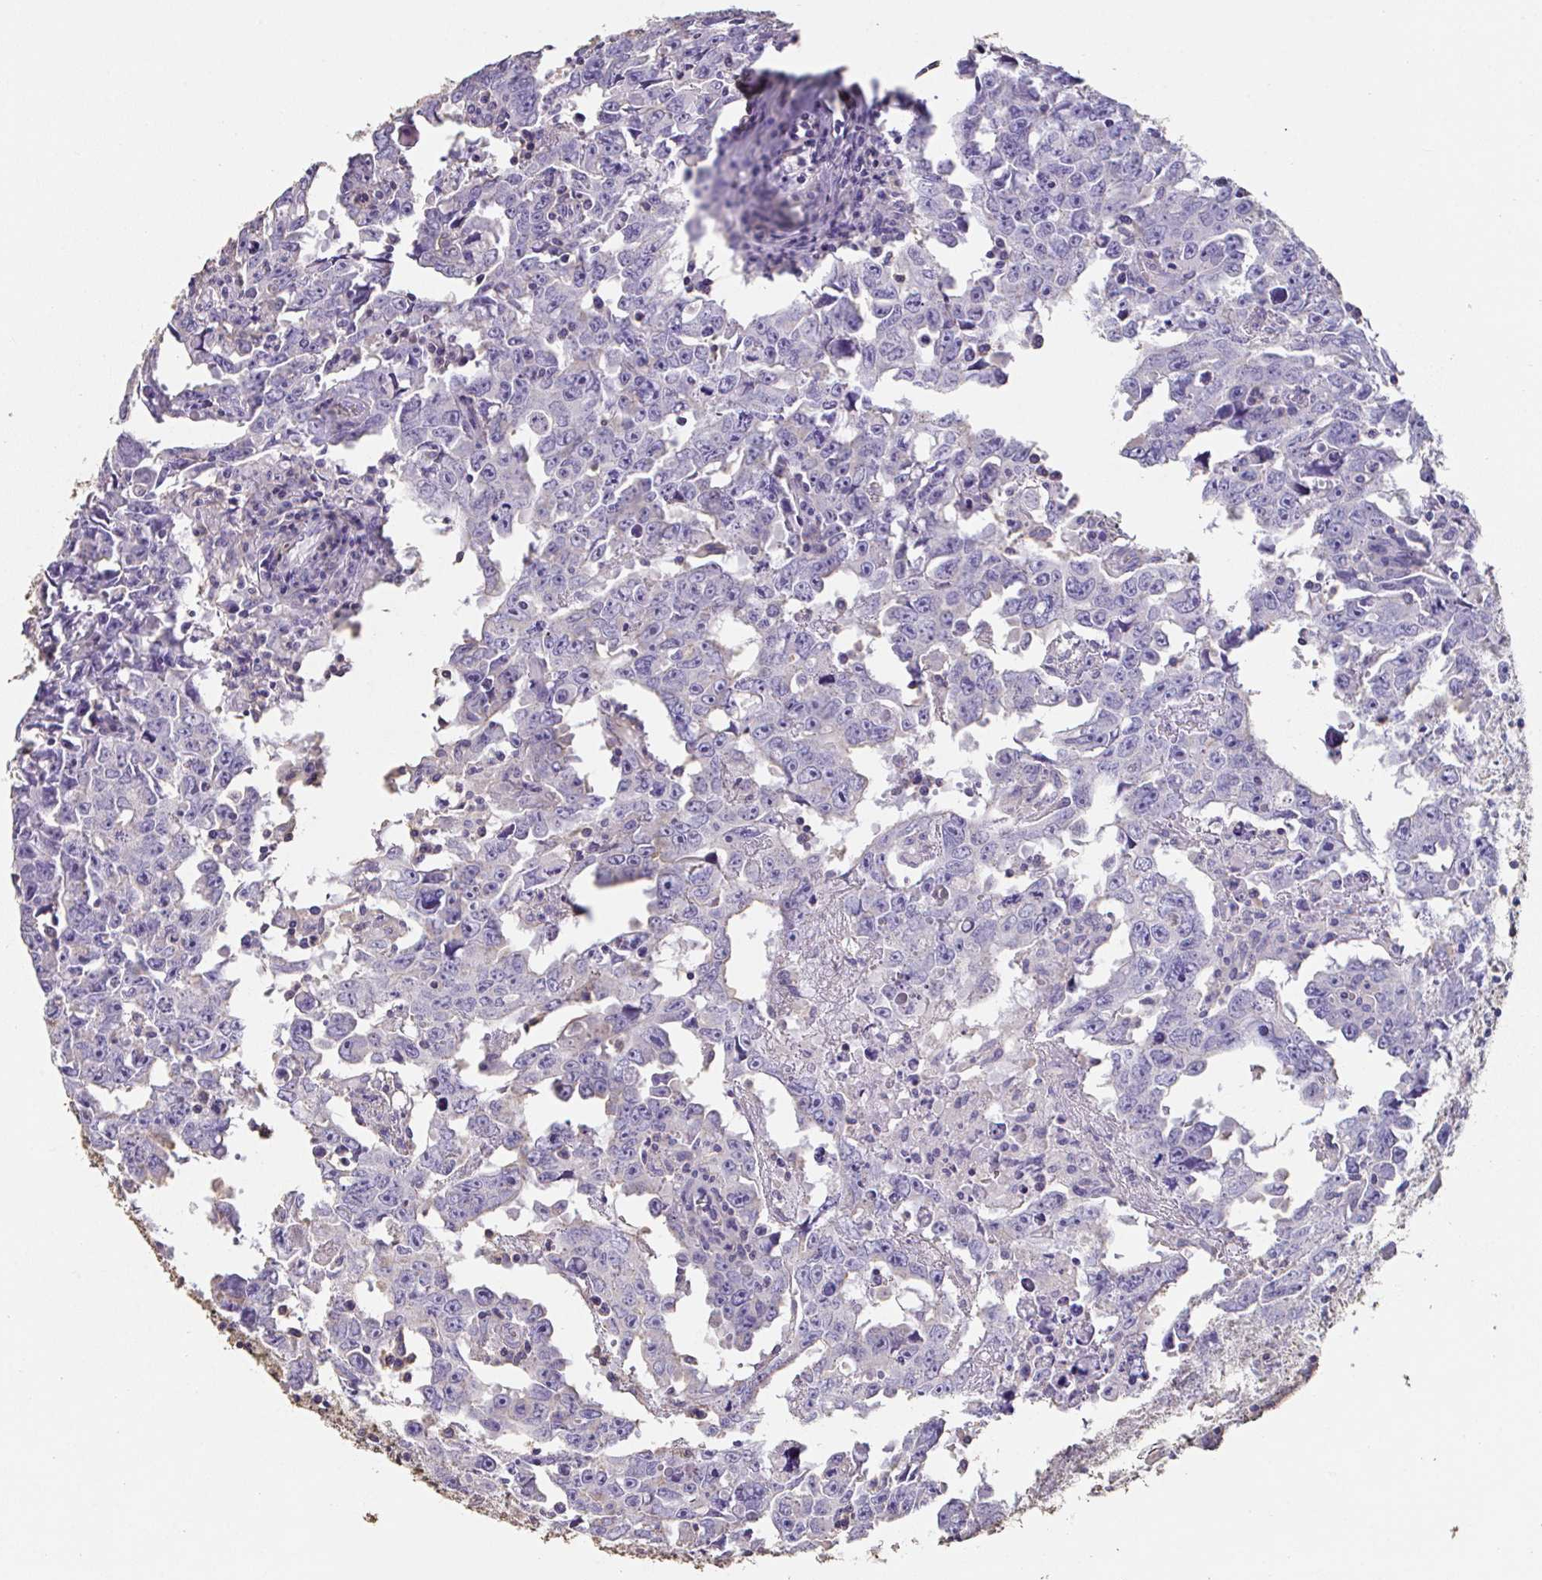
{"staining": {"intensity": "negative", "quantity": "none", "location": "none"}, "tissue": "testis cancer", "cell_type": "Tumor cells", "image_type": "cancer", "snomed": [{"axis": "morphology", "description": "Carcinoma, Embryonal, NOS"}, {"axis": "topography", "description": "Testis"}], "caption": "High power microscopy histopathology image of an immunohistochemistry photomicrograph of embryonal carcinoma (testis), revealing no significant expression in tumor cells.", "gene": "IL23R", "patient": {"sex": "male", "age": 22}}